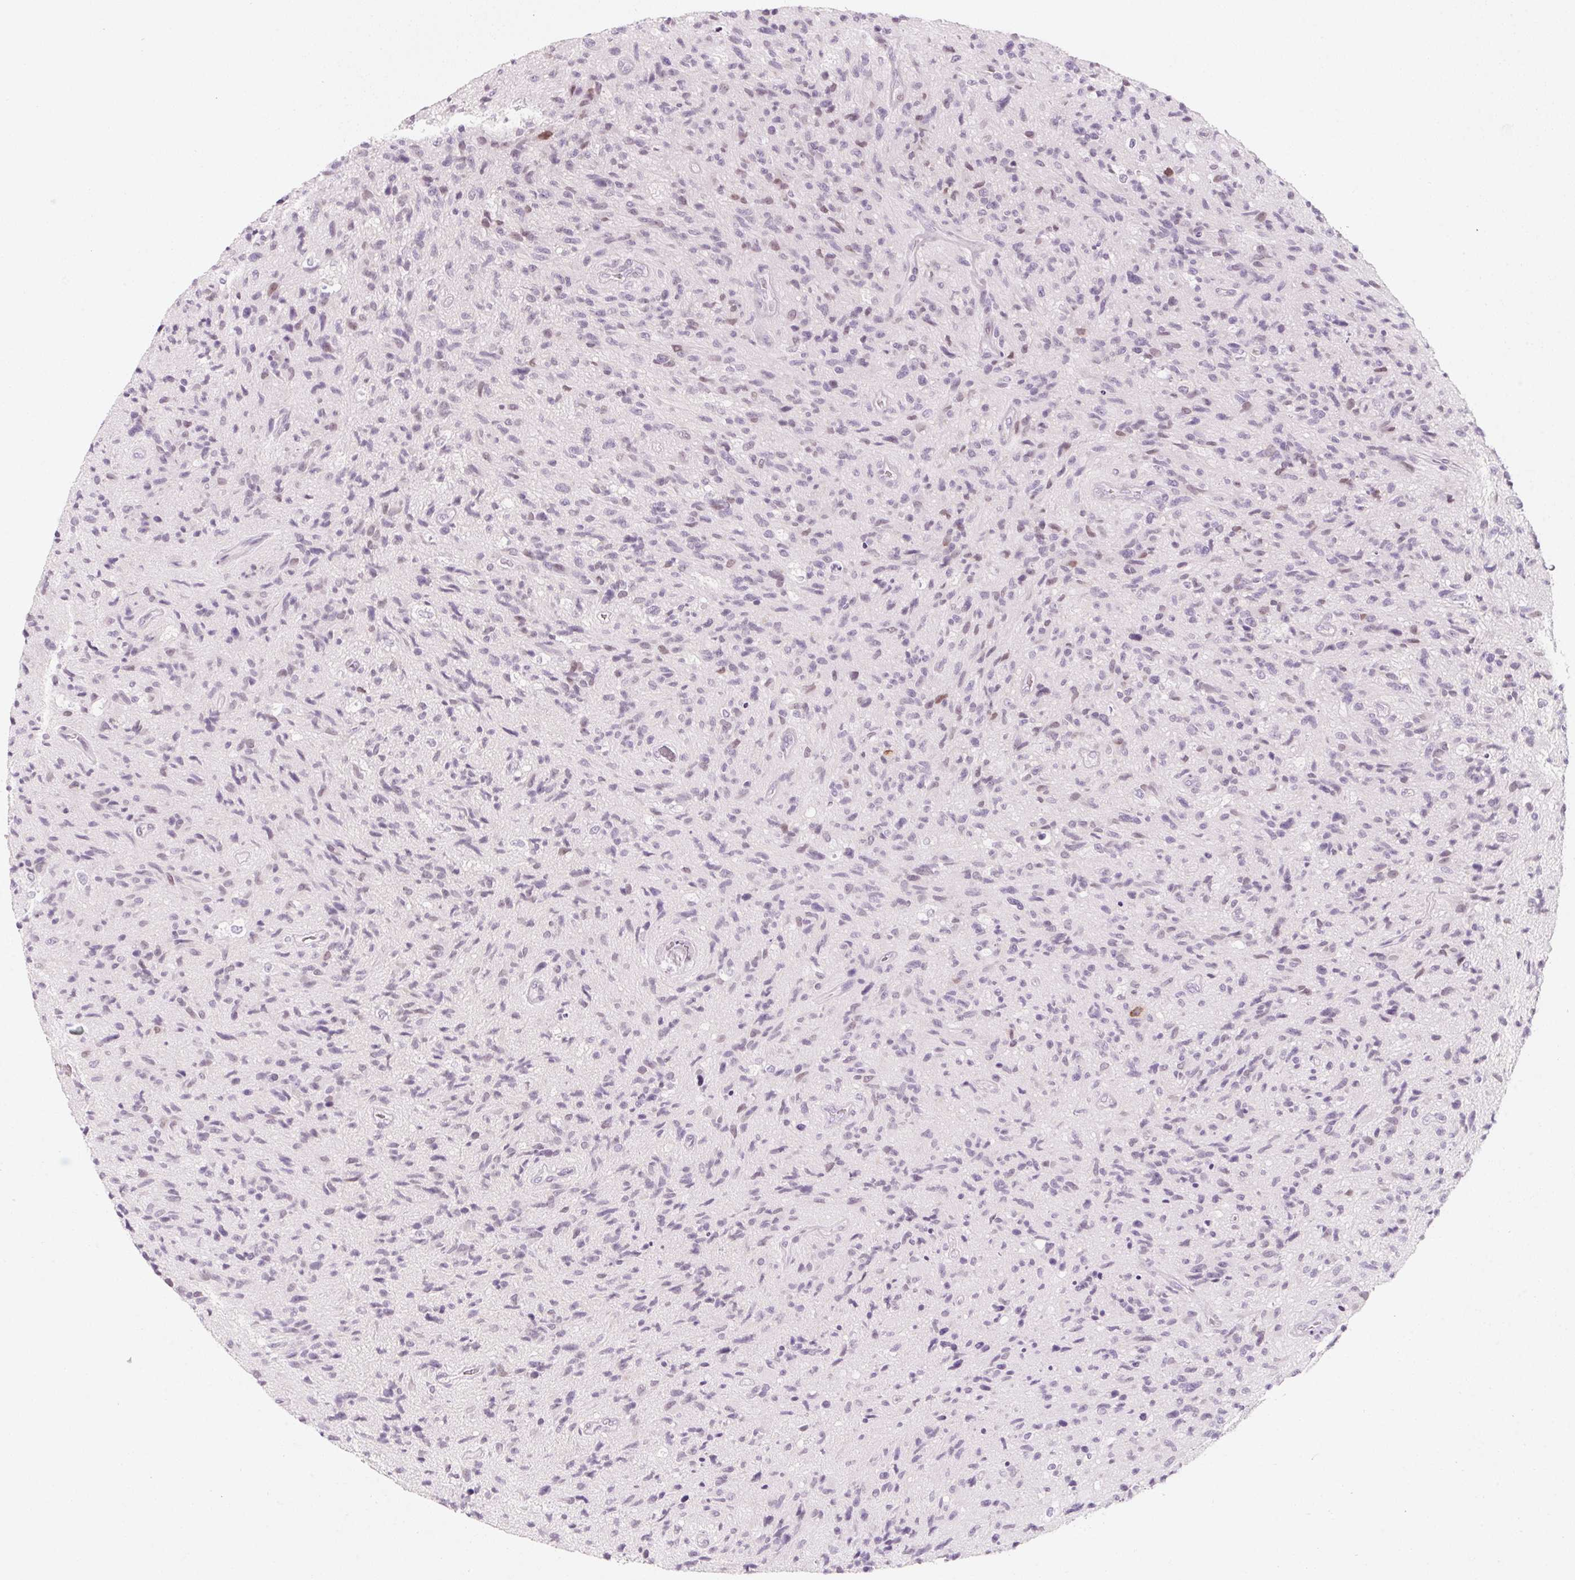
{"staining": {"intensity": "negative", "quantity": "none", "location": "none"}, "tissue": "glioma", "cell_type": "Tumor cells", "image_type": "cancer", "snomed": [{"axis": "morphology", "description": "Glioma, malignant, High grade"}, {"axis": "topography", "description": "Brain"}], "caption": "A histopathology image of human high-grade glioma (malignant) is negative for staining in tumor cells.", "gene": "KCNQ2", "patient": {"sex": "male", "age": 54}}